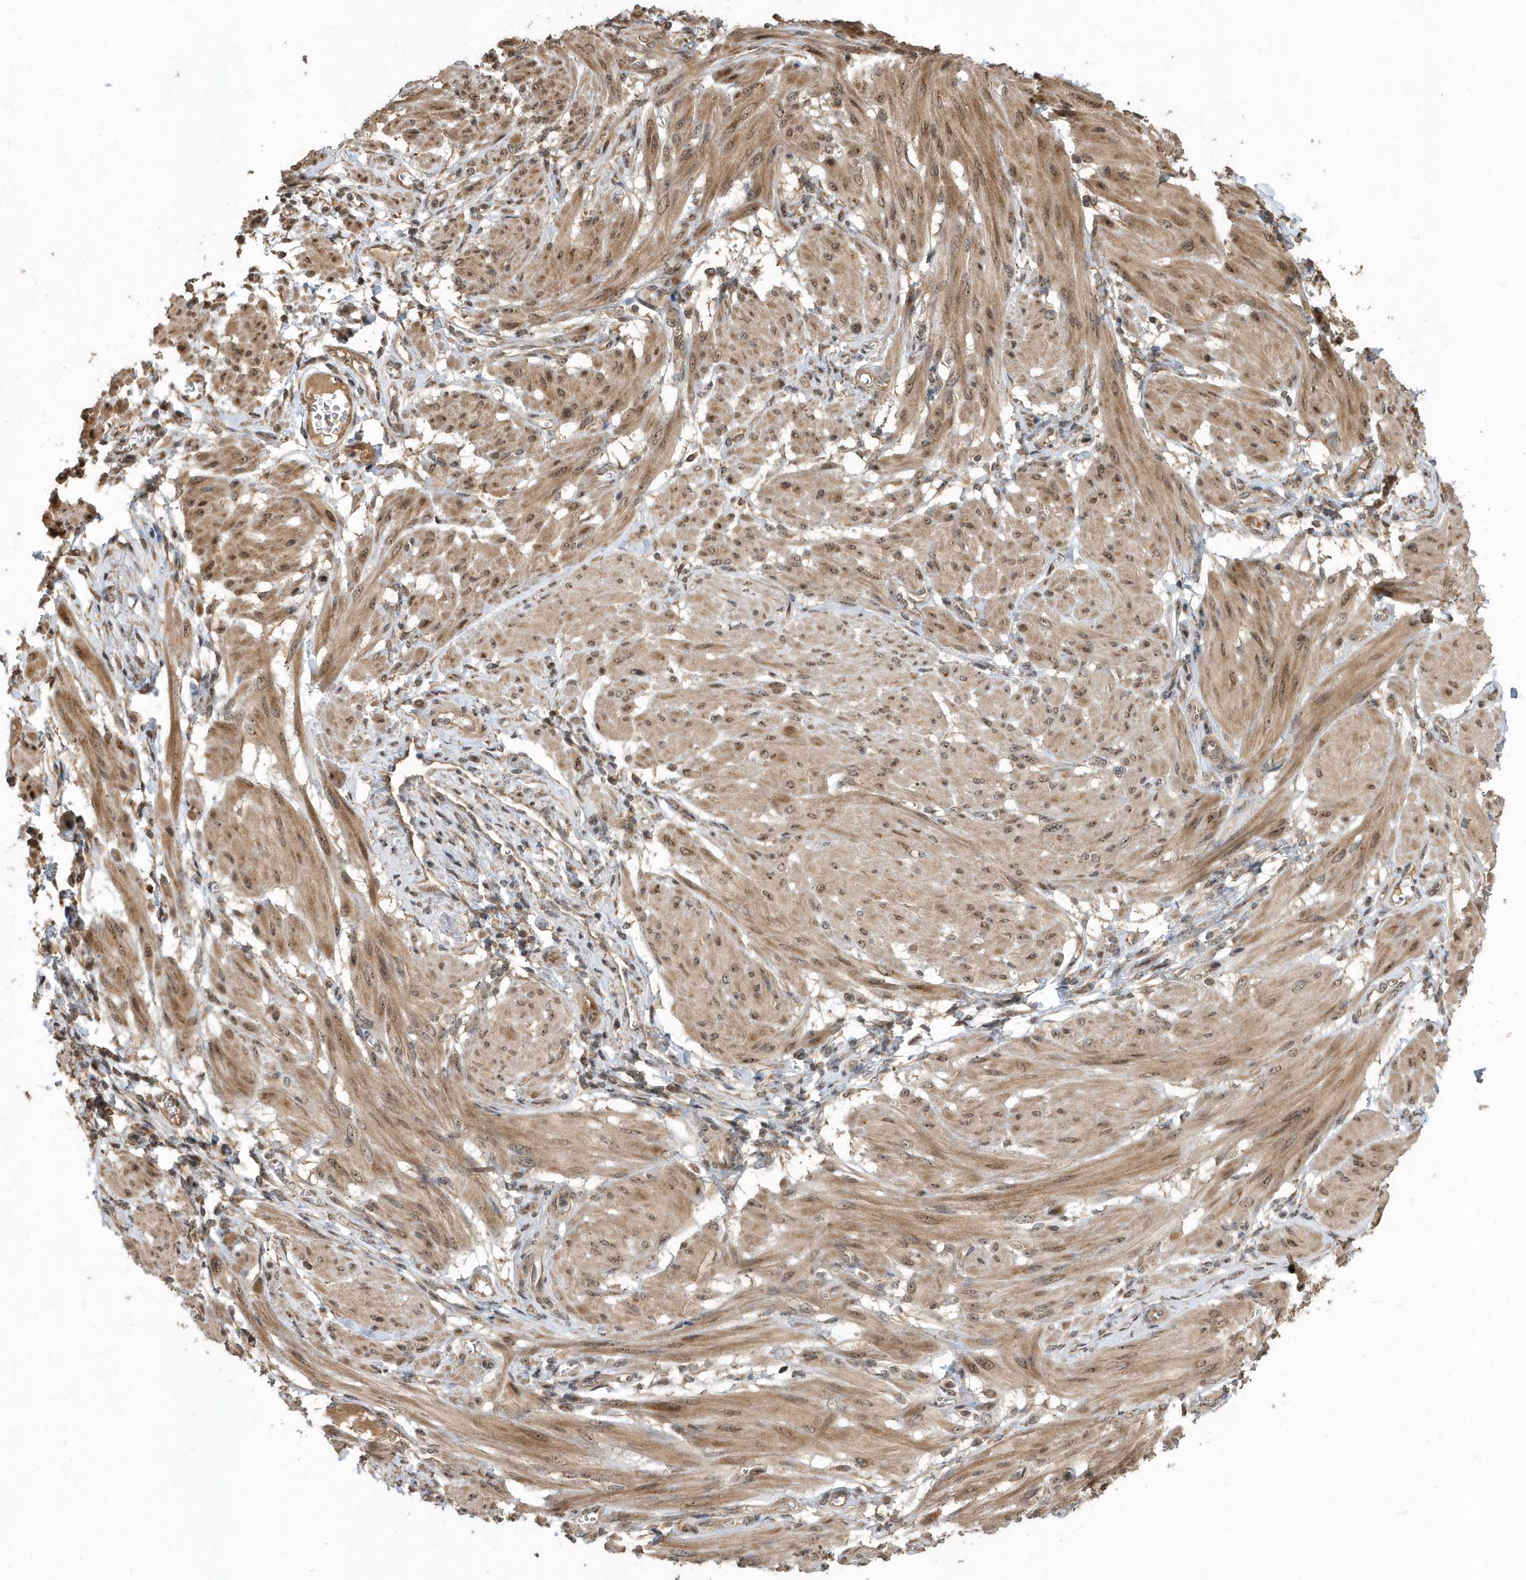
{"staining": {"intensity": "moderate", "quantity": ">75%", "location": "cytoplasmic/membranous,nuclear"}, "tissue": "smooth muscle", "cell_type": "Smooth muscle cells", "image_type": "normal", "snomed": [{"axis": "morphology", "description": "Normal tissue, NOS"}, {"axis": "topography", "description": "Smooth muscle"}], "caption": "The photomicrograph shows staining of unremarkable smooth muscle, revealing moderate cytoplasmic/membranous,nuclear protein positivity (brown color) within smooth muscle cells.", "gene": "WASHC5", "patient": {"sex": "female", "age": 39}}